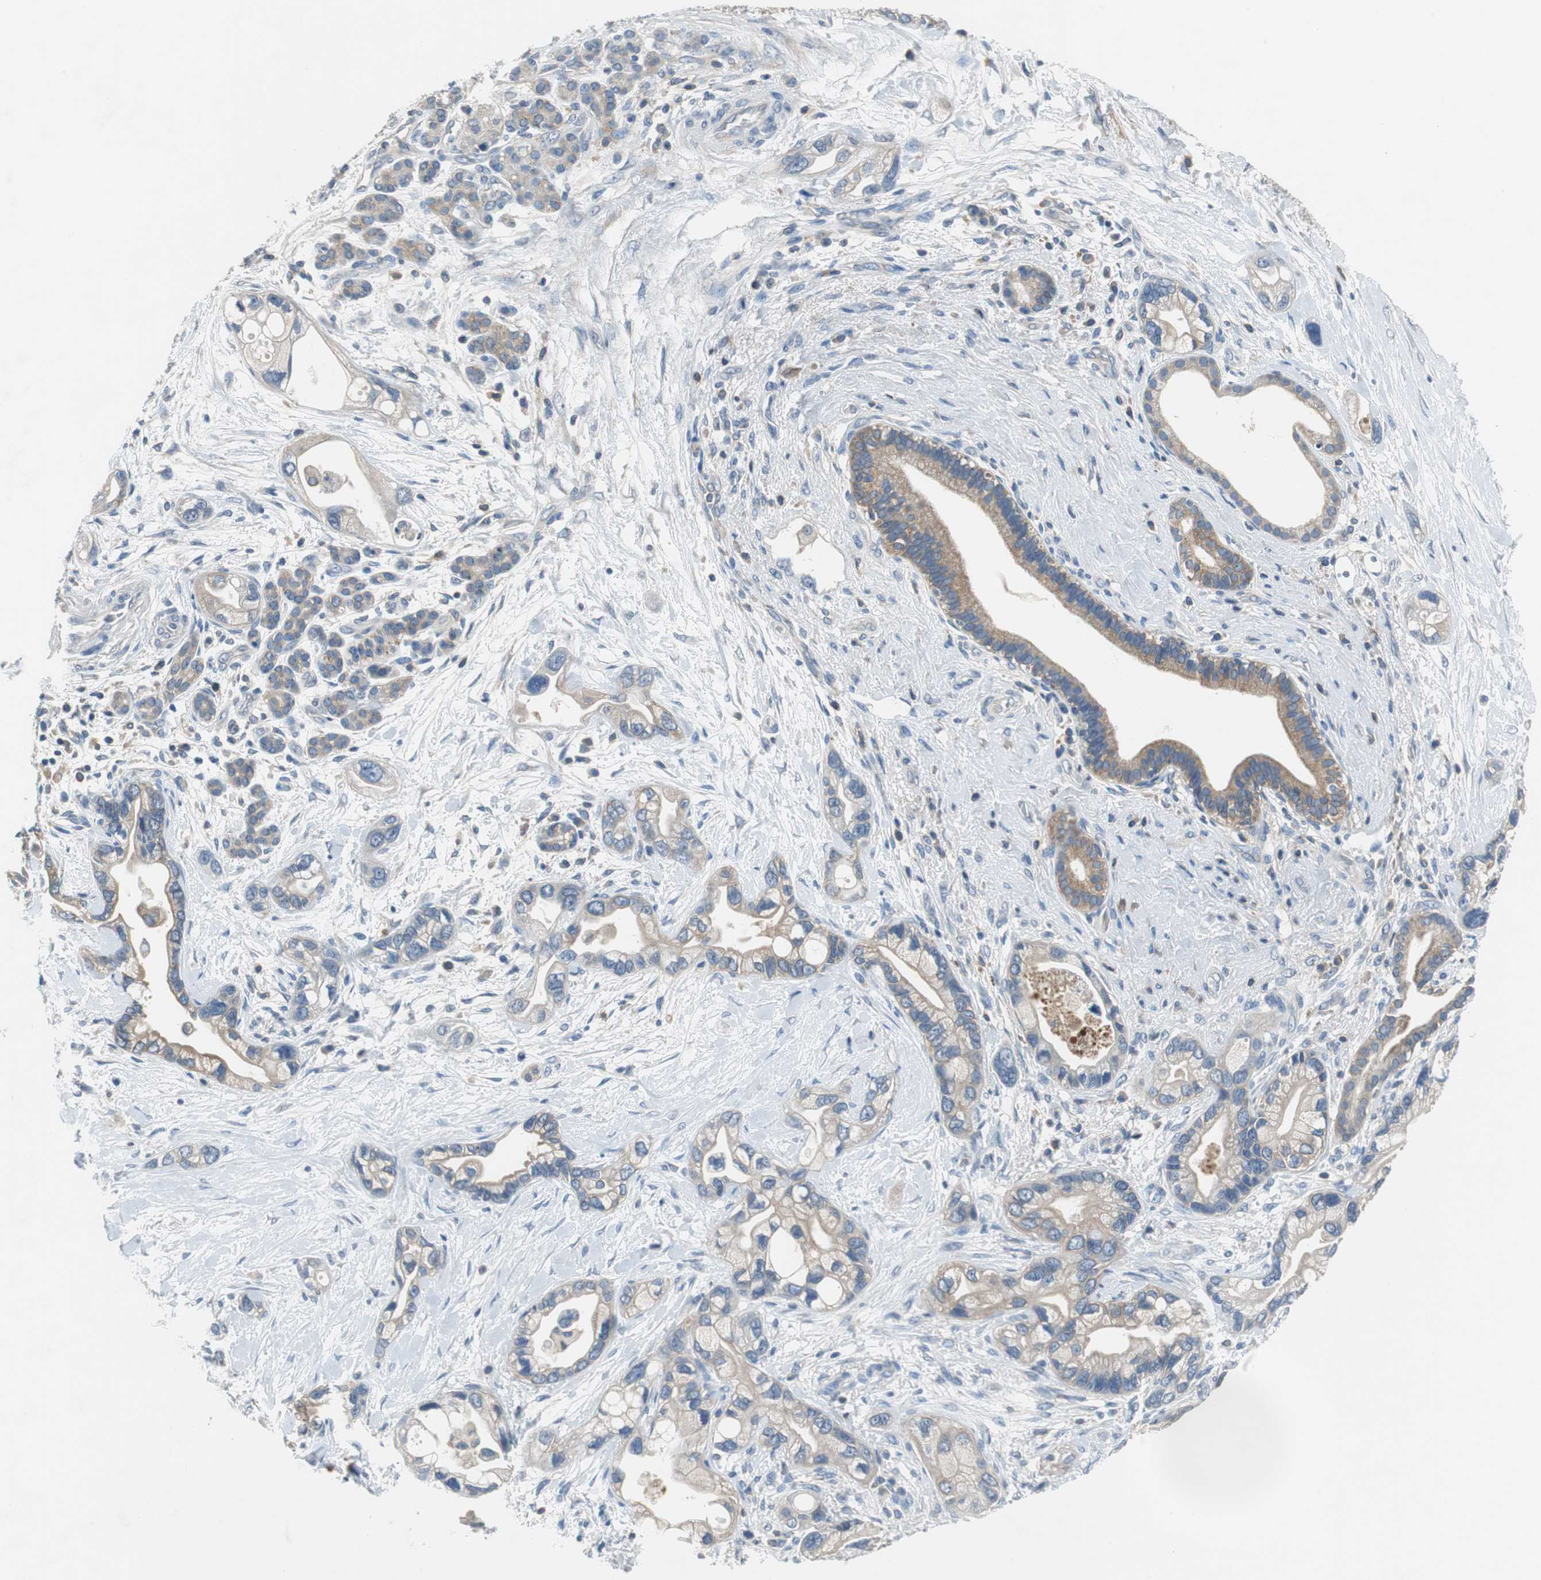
{"staining": {"intensity": "weak", "quantity": "25%-75%", "location": "cytoplasmic/membranous"}, "tissue": "pancreatic cancer", "cell_type": "Tumor cells", "image_type": "cancer", "snomed": [{"axis": "morphology", "description": "Adenocarcinoma, NOS"}, {"axis": "topography", "description": "Pancreas"}], "caption": "Pancreatic adenocarcinoma tissue shows weak cytoplasmic/membranous staining in about 25%-75% of tumor cells", "gene": "PRKCA", "patient": {"sex": "female", "age": 77}}